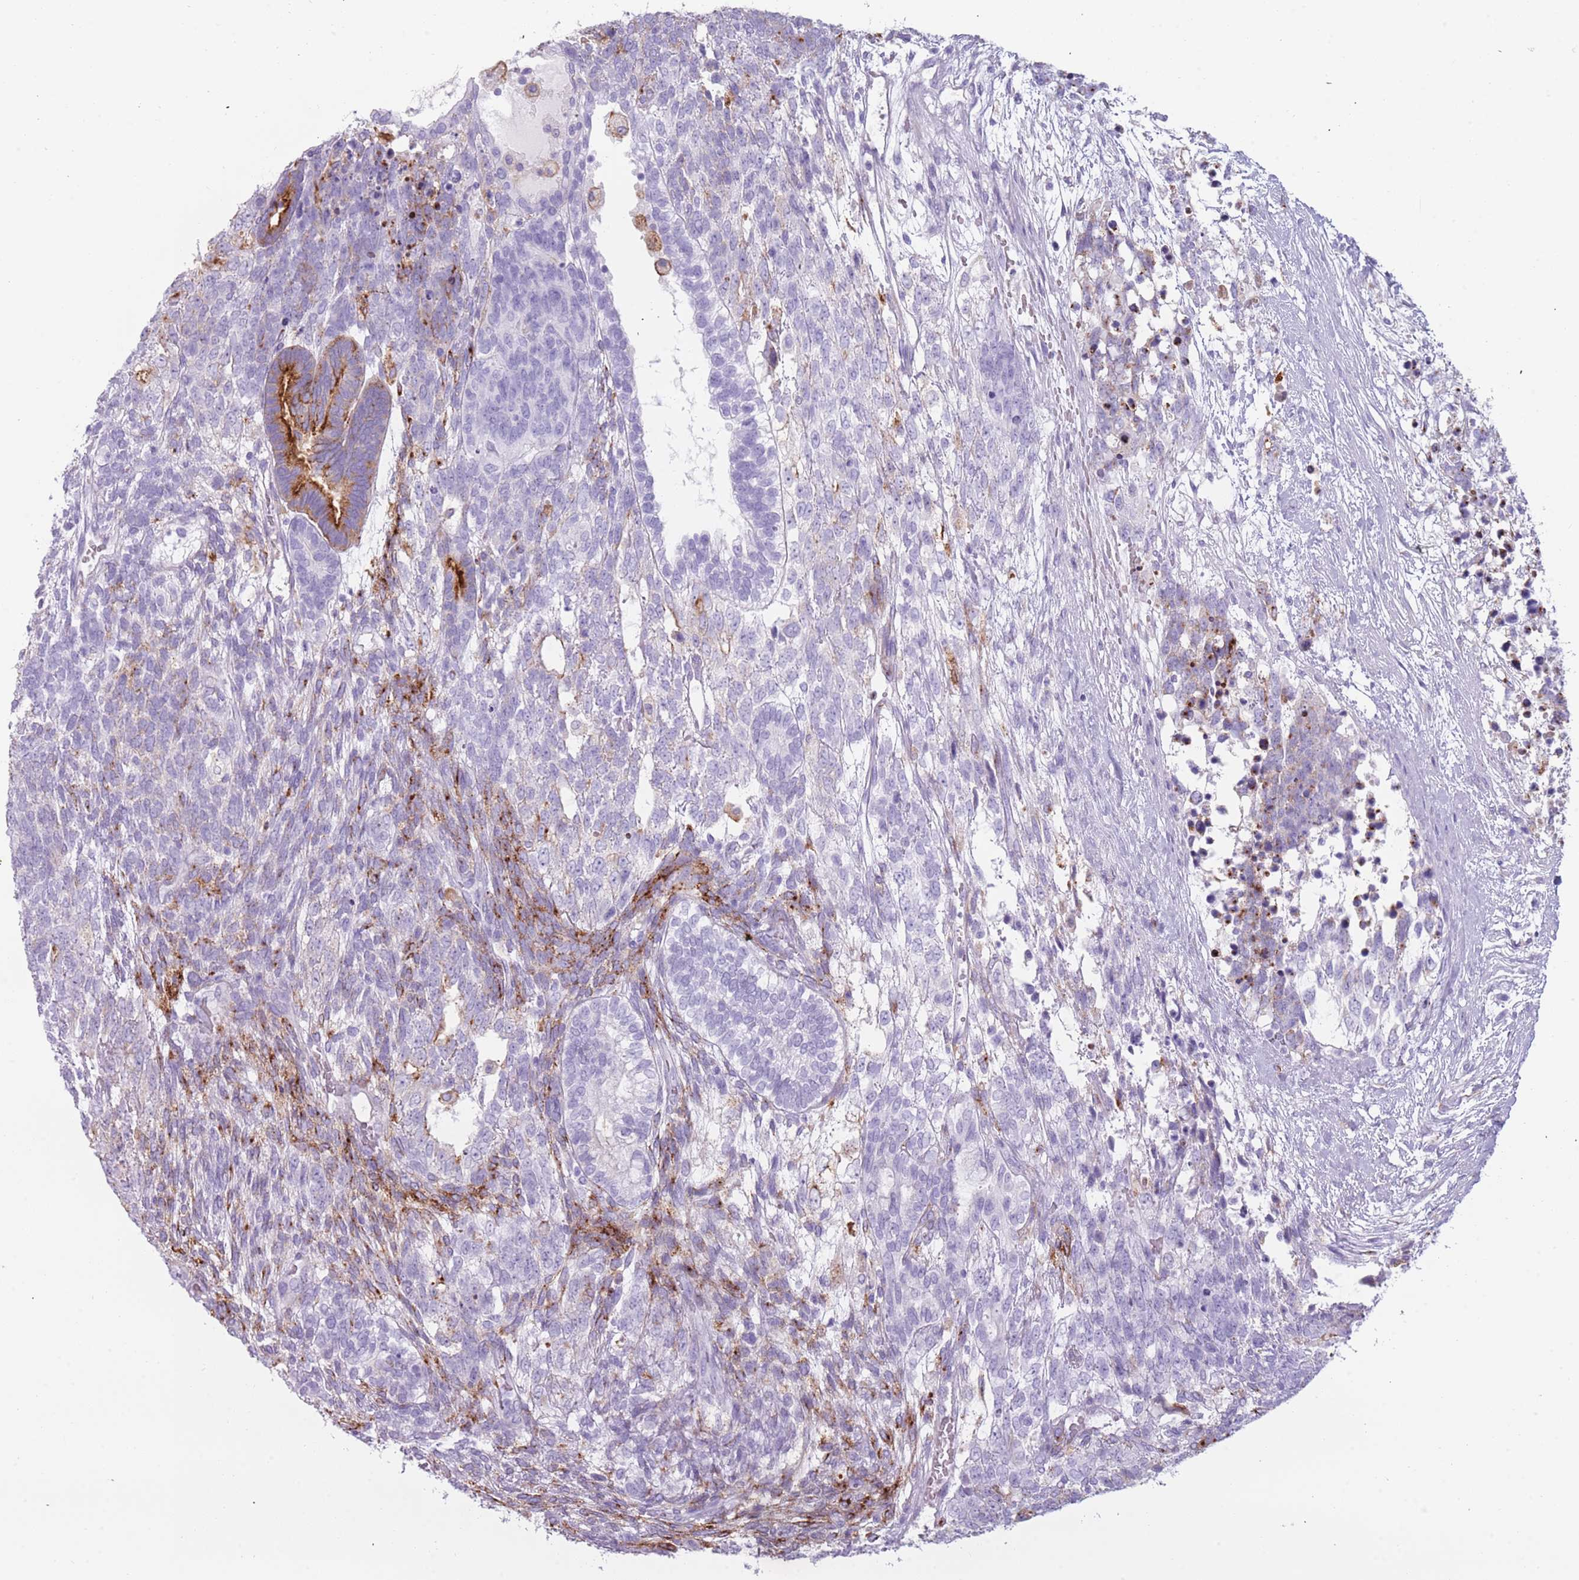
{"staining": {"intensity": "moderate", "quantity": "<25%", "location": "cytoplasmic/membranous"}, "tissue": "testis cancer", "cell_type": "Tumor cells", "image_type": "cancer", "snomed": [{"axis": "morphology", "description": "Carcinoma, Embryonal, NOS"}, {"axis": "topography", "description": "Testis"}], "caption": "Immunohistochemical staining of human testis cancer demonstrates low levels of moderate cytoplasmic/membranous expression in approximately <25% of tumor cells. Using DAB (brown) and hematoxylin (blue) stains, captured at high magnification using brightfield microscopy.", "gene": "COLEC12", "patient": {"sex": "male", "age": 23}}